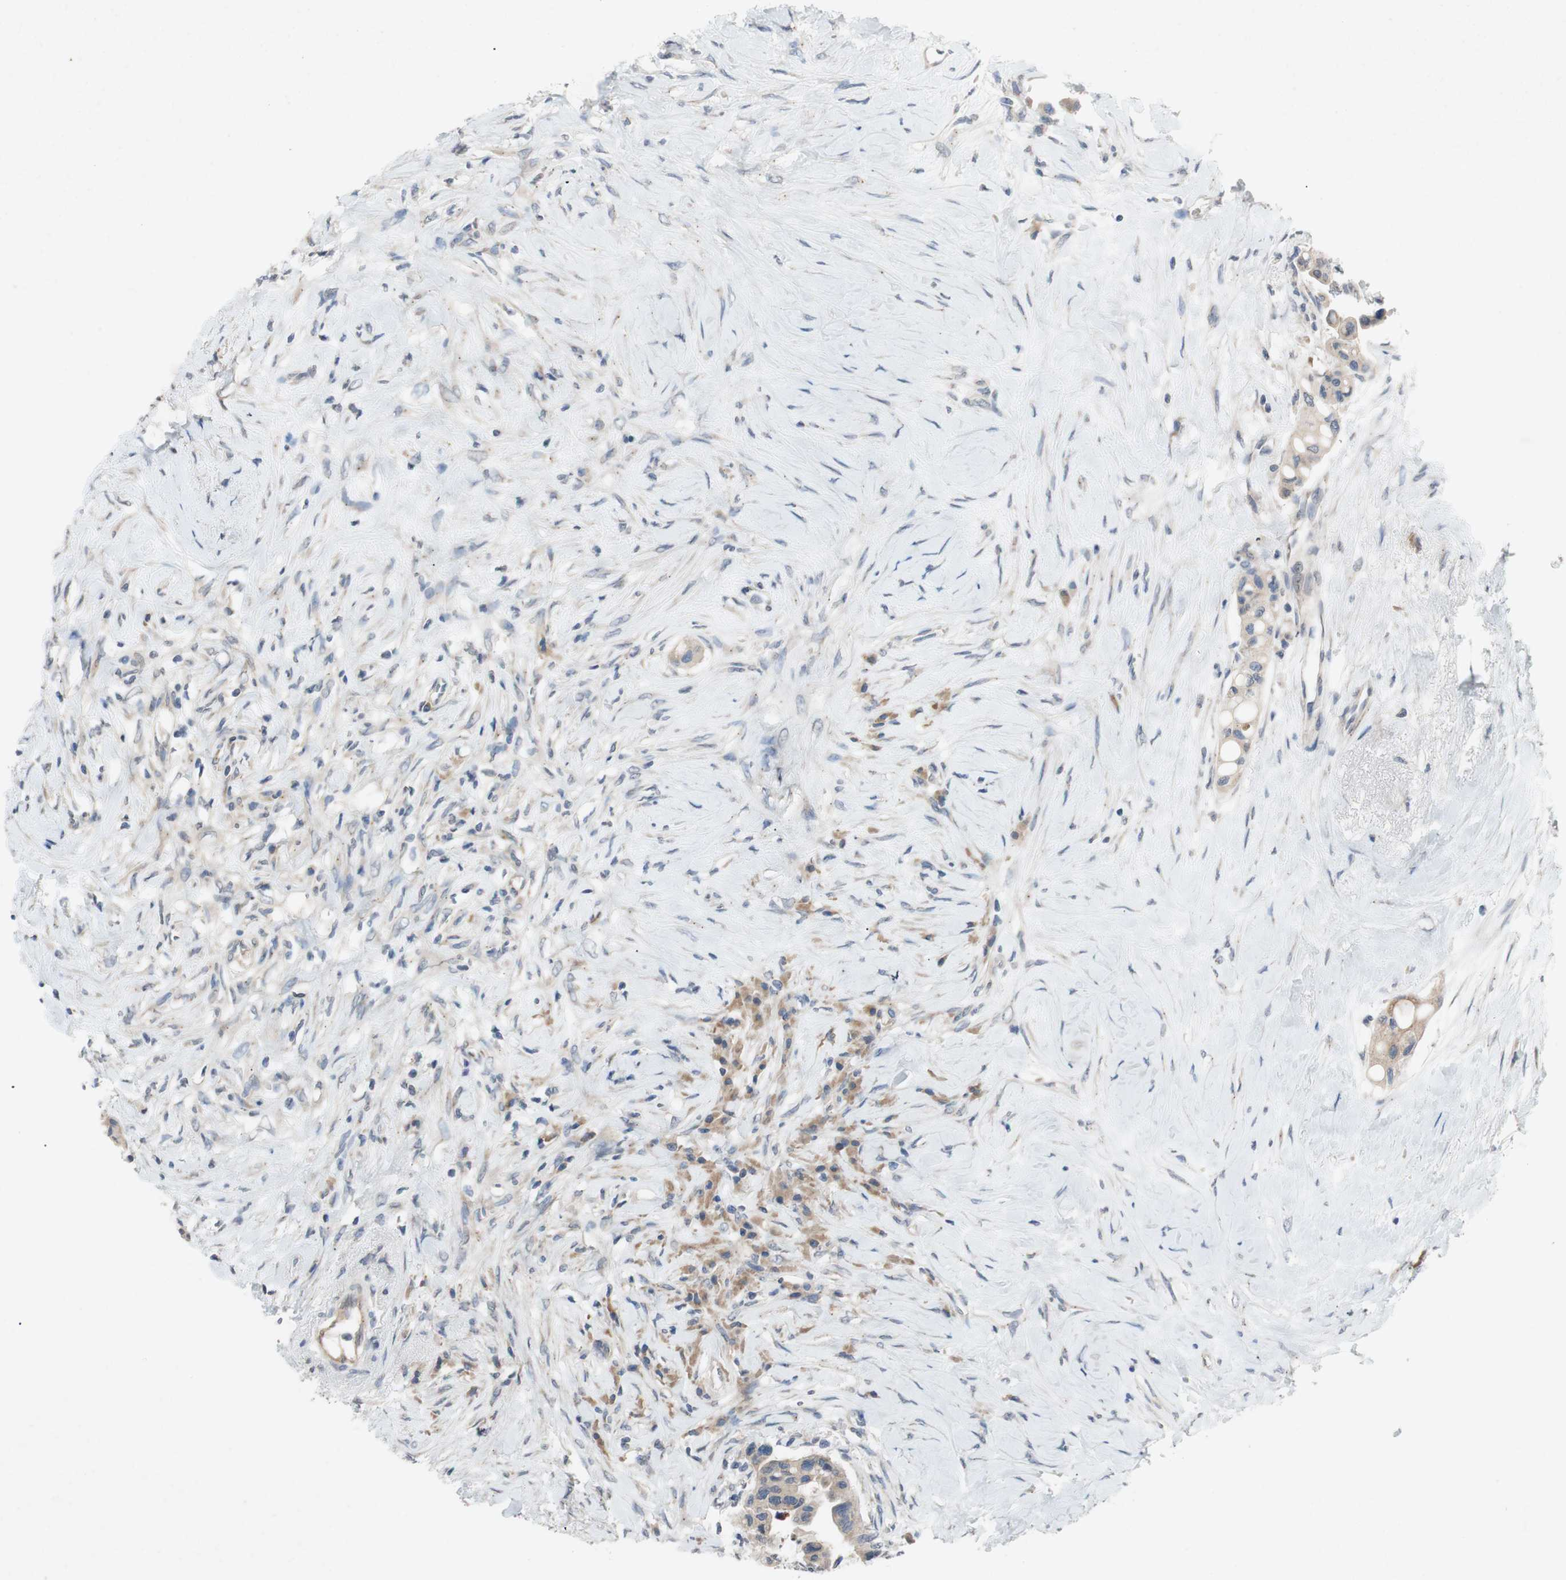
{"staining": {"intensity": "weak", "quantity": ">75%", "location": "cytoplasmic/membranous"}, "tissue": "colorectal cancer", "cell_type": "Tumor cells", "image_type": "cancer", "snomed": [{"axis": "morphology", "description": "Normal tissue, NOS"}, {"axis": "morphology", "description": "Adenocarcinoma, NOS"}, {"axis": "topography", "description": "Colon"}], "caption": "DAB (3,3'-diaminobenzidine) immunohistochemical staining of human colorectal cancer (adenocarcinoma) exhibits weak cytoplasmic/membranous protein positivity in about >75% of tumor cells.", "gene": "ADD2", "patient": {"sex": "male", "age": 82}}